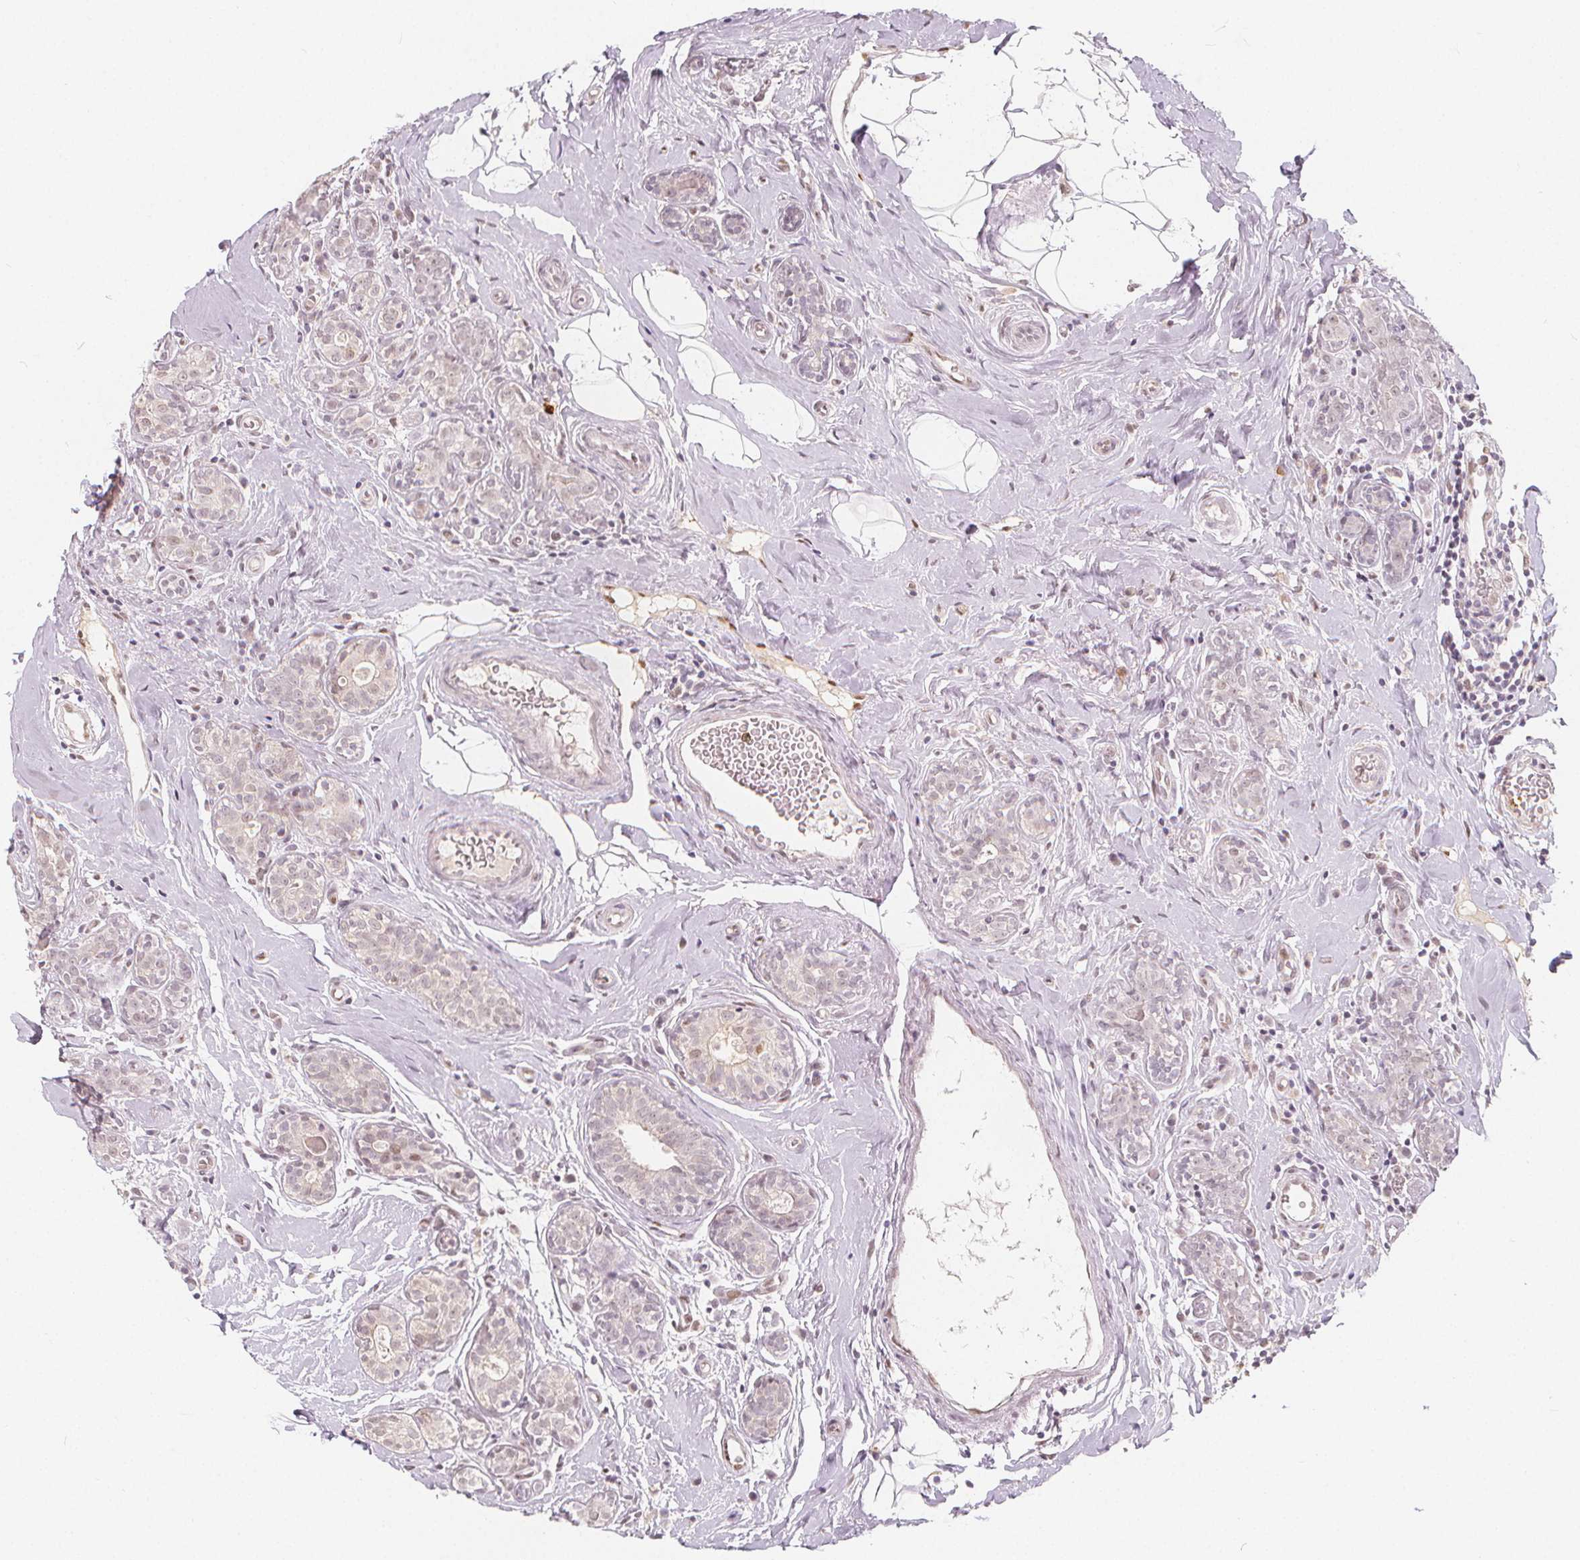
{"staining": {"intensity": "negative", "quantity": "none", "location": "none"}, "tissue": "breast cancer", "cell_type": "Tumor cells", "image_type": "cancer", "snomed": [{"axis": "morphology", "description": "Normal tissue, NOS"}, {"axis": "morphology", "description": "Duct carcinoma"}, {"axis": "topography", "description": "Breast"}], "caption": "This is an immunohistochemistry (IHC) image of infiltrating ductal carcinoma (breast). There is no expression in tumor cells.", "gene": "DRC3", "patient": {"sex": "female", "age": 43}}